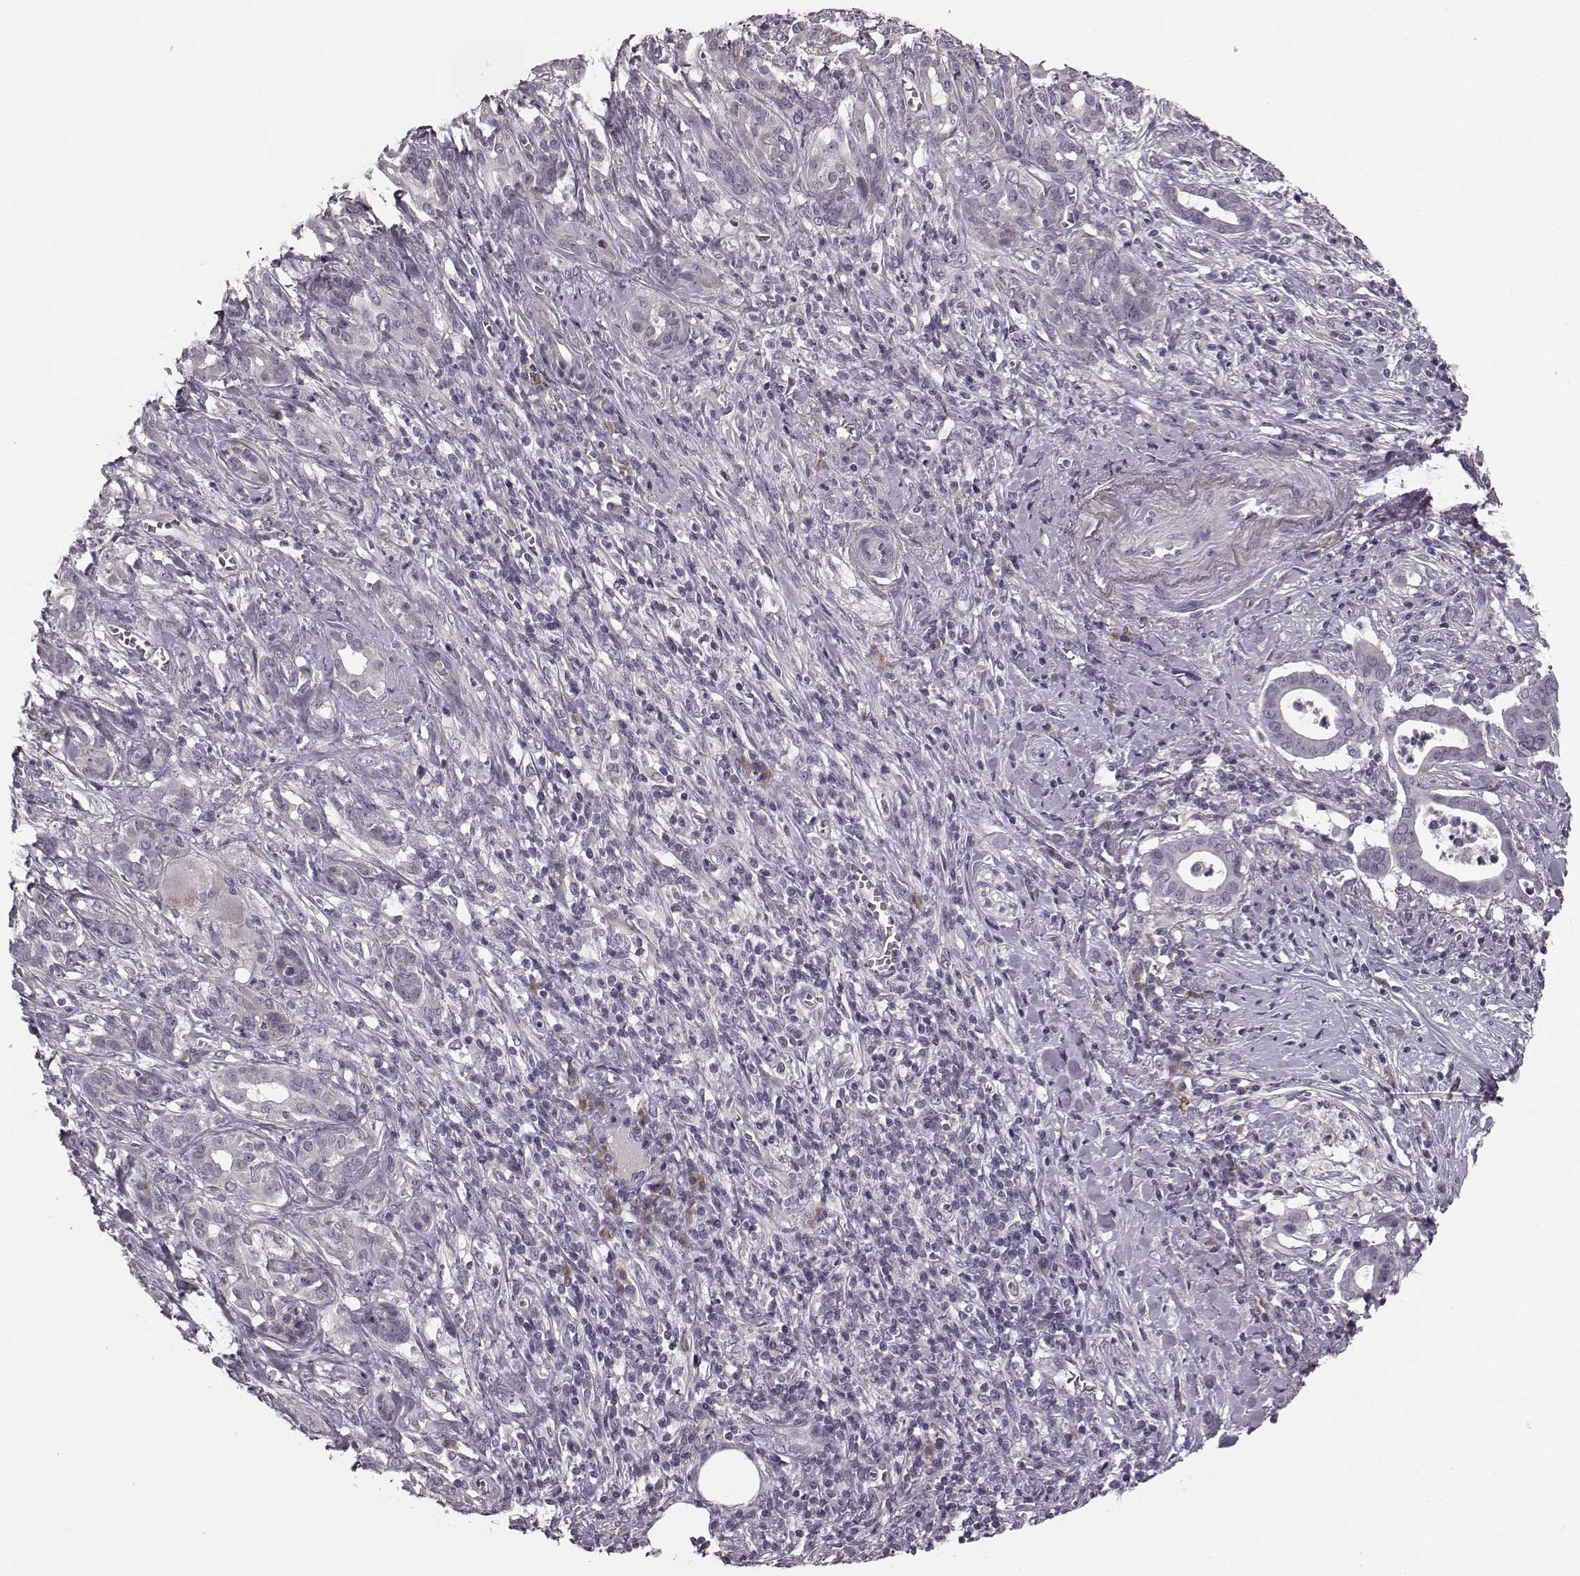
{"staining": {"intensity": "negative", "quantity": "none", "location": "none"}, "tissue": "pancreatic cancer", "cell_type": "Tumor cells", "image_type": "cancer", "snomed": [{"axis": "morphology", "description": "Adenocarcinoma, NOS"}, {"axis": "topography", "description": "Pancreas"}], "caption": "This is an immunohistochemistry histopathology image of human adenocarcinoma (pancreatic). There is no positivity in tumor cells.", "gene": "FAM234B", "patient": {"sex": "male", "age": 61}}